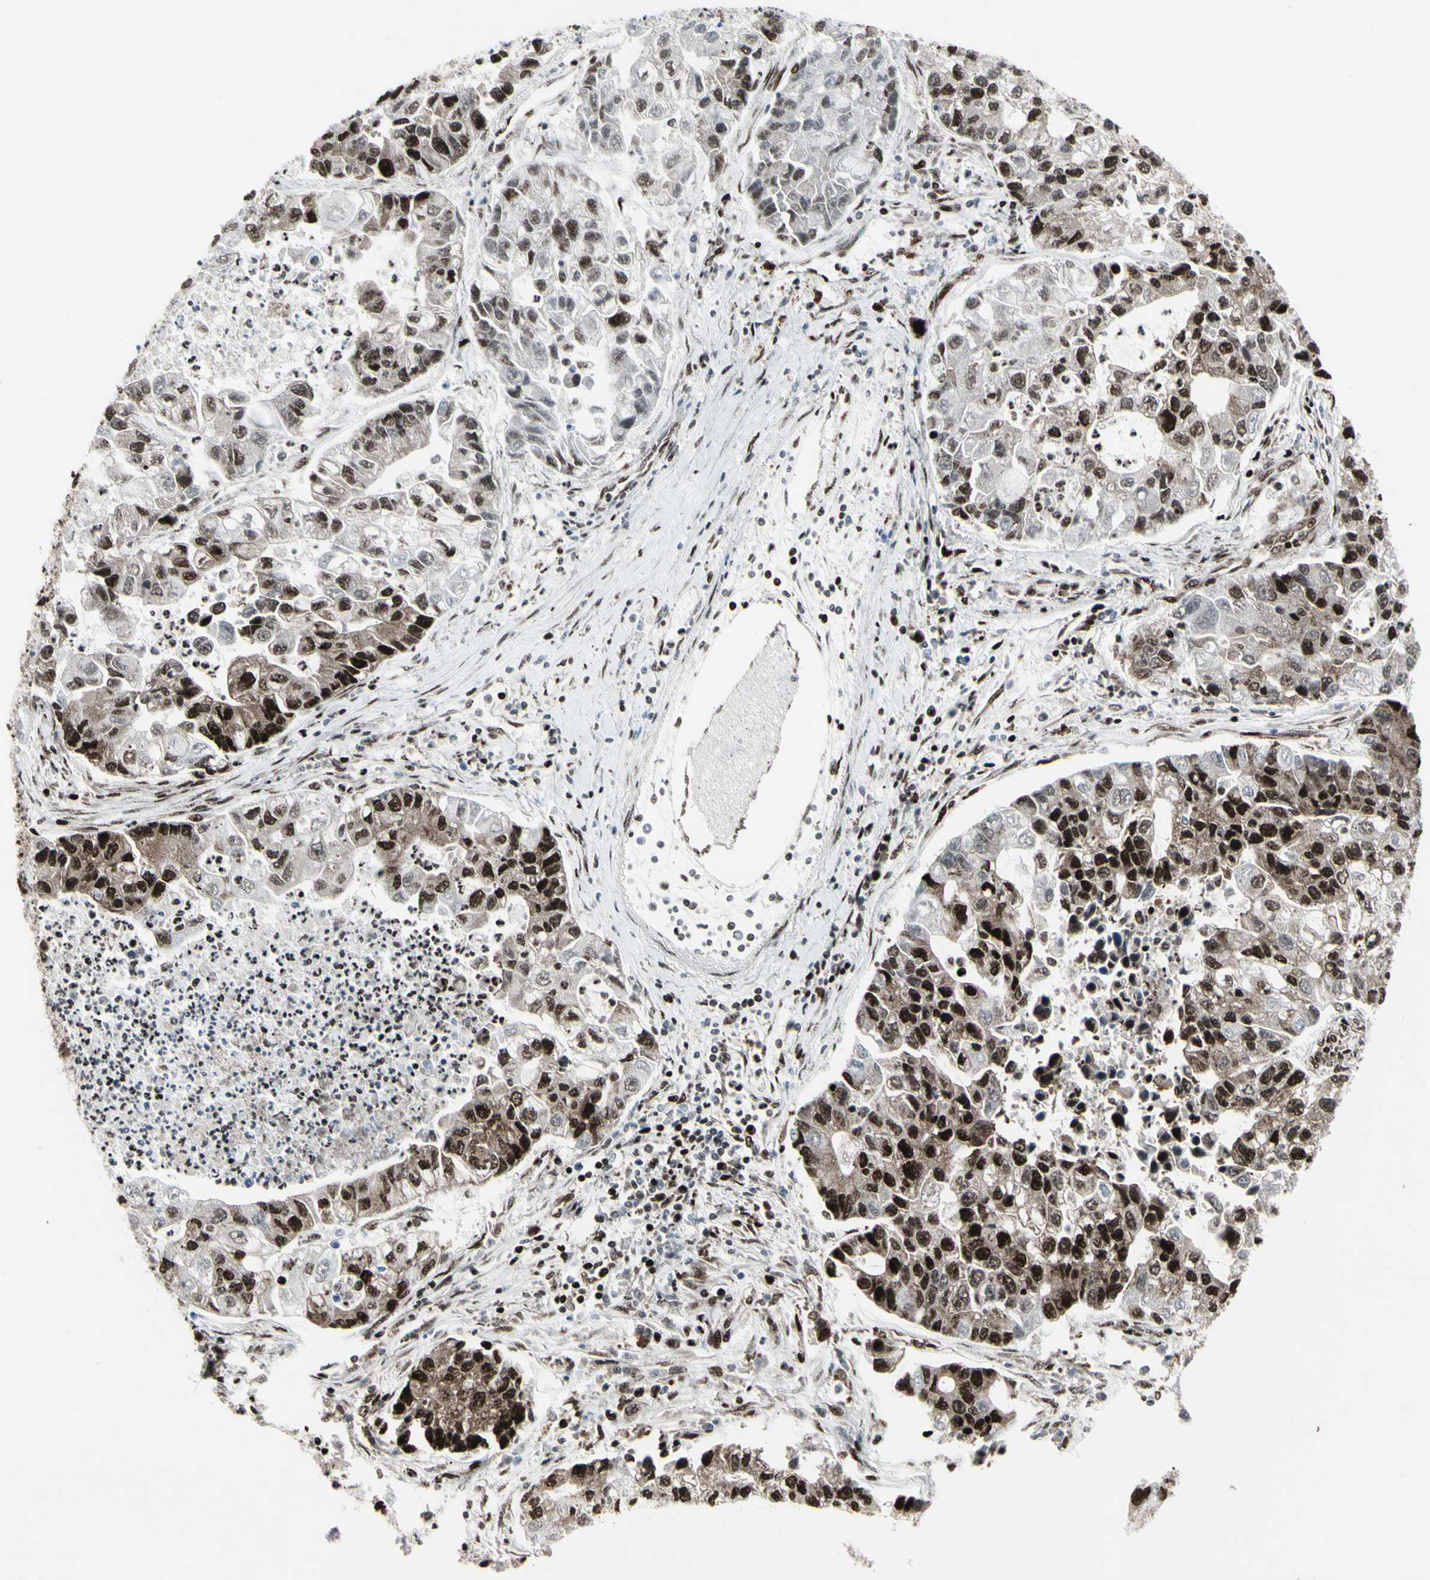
{"staining": {"intensity": "strong", "quantity": ">75%", "location": "cytoplasmic/membranous,nuclear"}, "tissue": "lung cancer", "cell_type": "Tumor cells", "image_type": "cancer", "snomed": [{"axis": "morphology", "description": "Adenocarcinoma, NOS"}, {"axis": "topography", "description": "Lung"}], "caption": "IHC photomicrograph of lung adenocarcinoma stained for a protein (brown), which demonstrates high levels of strong cytoplasmic/membranous and nuclear expression in about >75% of tumor cells.", "gene": "U2AF2", "patient": {"sex": "female", "age": 51}}